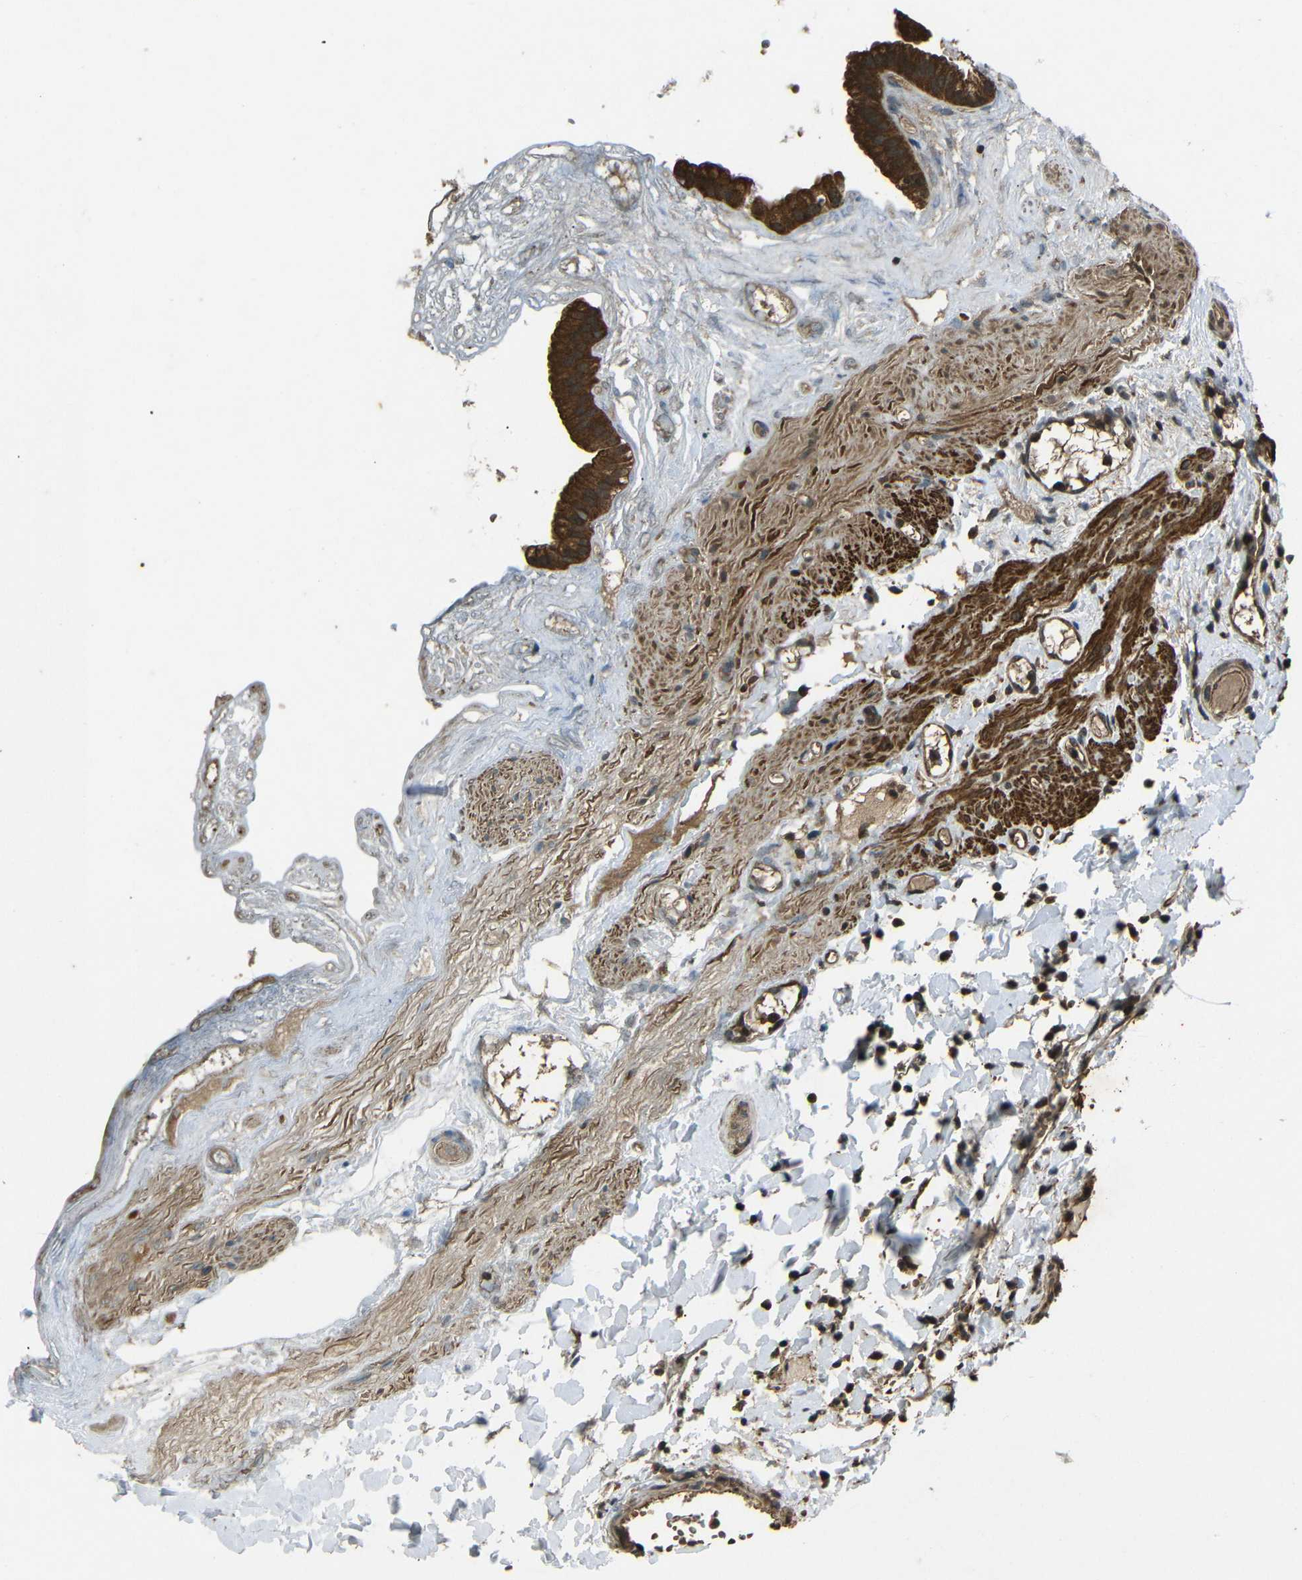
{"staining": {"intensity": "strong", "quantity": ">75%", "location": "cytoplasmic/membranous"}, "tissue": "gallbladder", "cell_type": "Glandular cells", "image_type": "normal", "snomed": [{"axis": "morphology", "description": "Normal tissue, NOS"}, {"axis": "topography", "description": "Gallbladder"}], "caption": "Gallbladder stained with a brown dye displays strong cytoplasmic/membranous positive expression in about >75% of glandular cells.", "gene": "PLK2", "patient": {"sex": "female", "age": 26}}